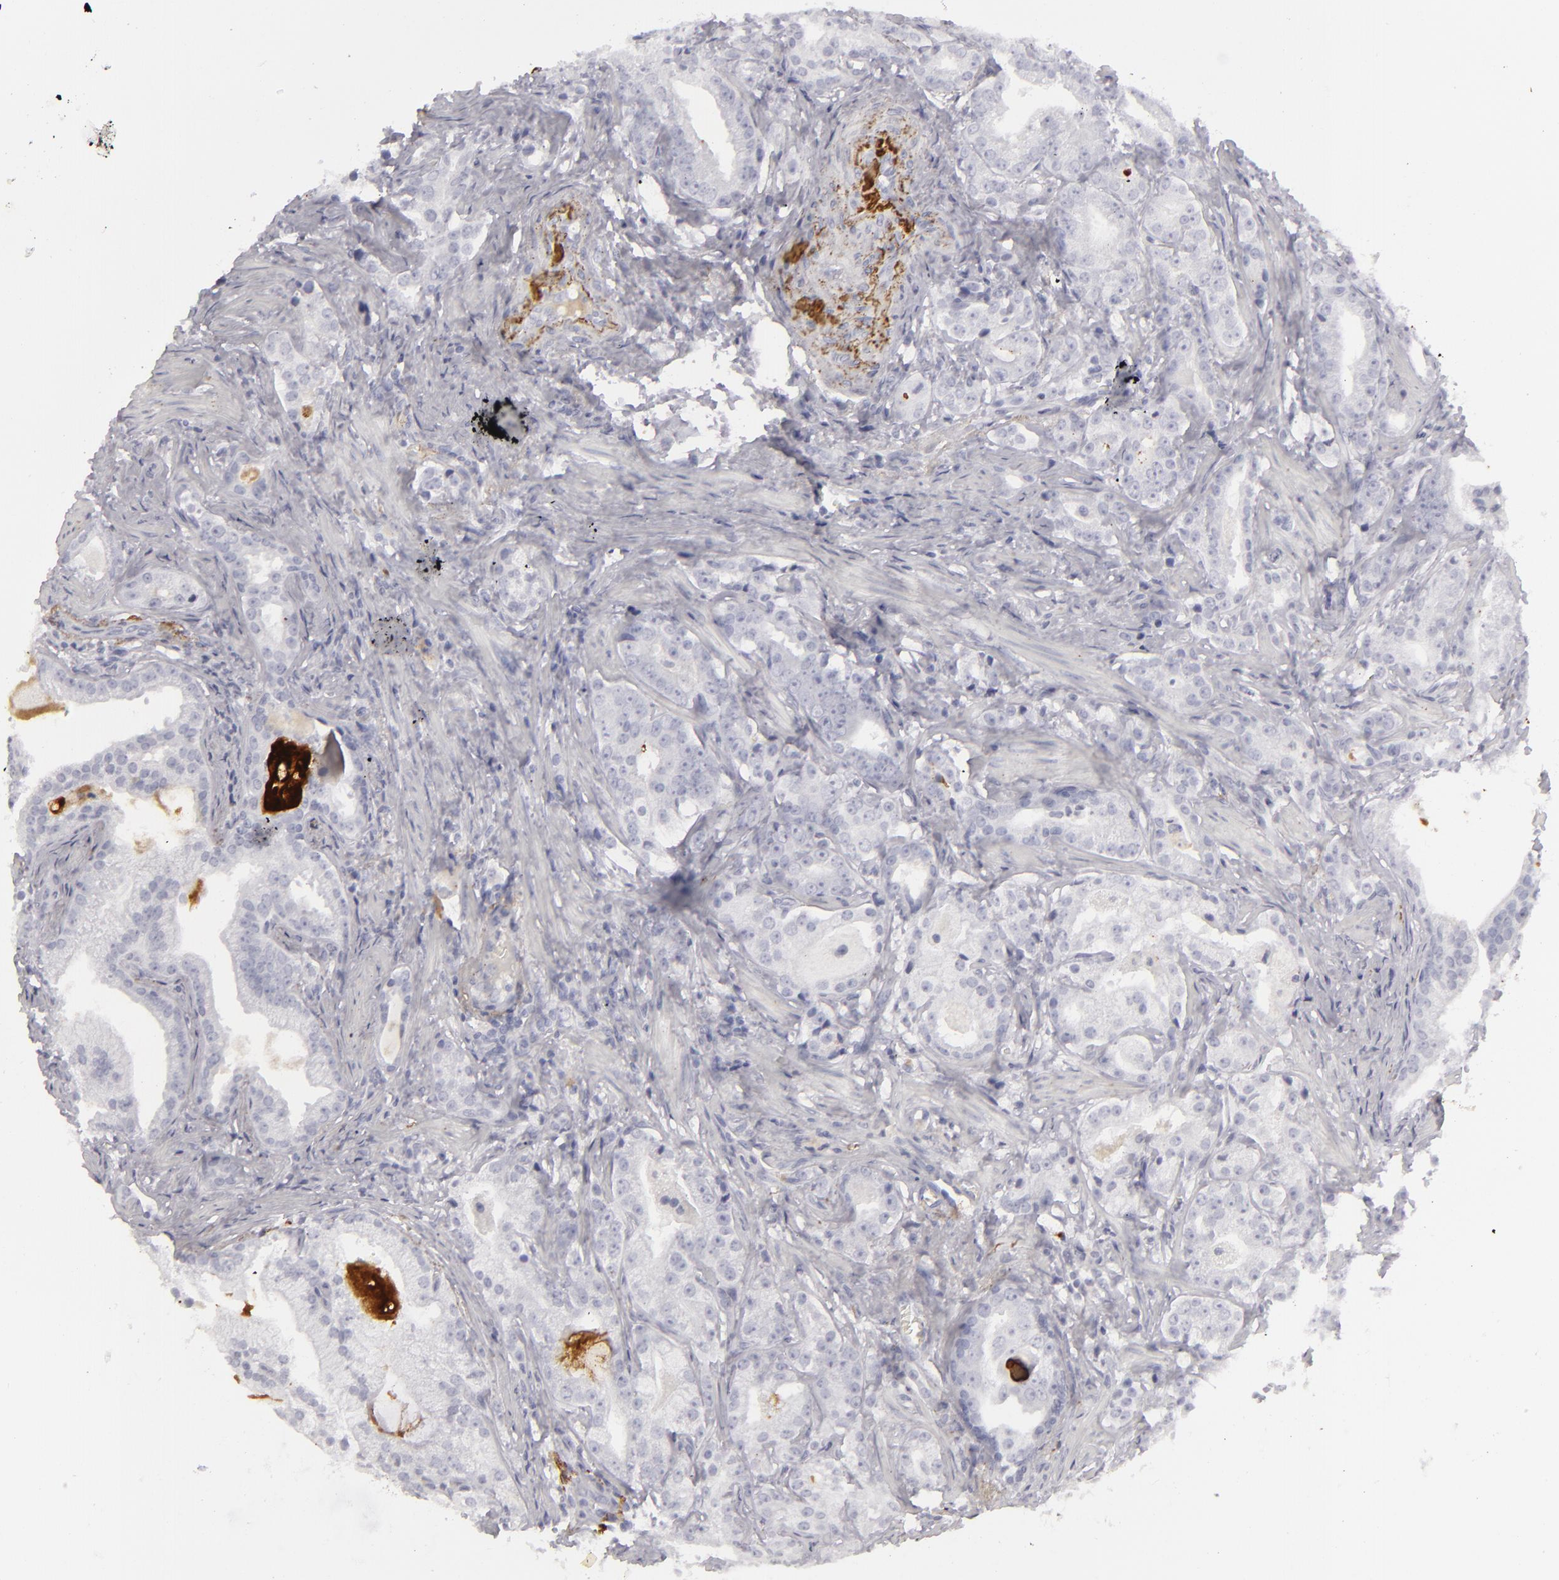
{"staining": {"intensity": "negative", "quantity": "none", "location": "none"}, "tissue": "prostate cancer", "cell_type": "Tumor cells", "image_type": "cancer", "snomed": [{"axis": "morphology", "description": "Adenocarcinoma, Low grade"}, {"axis": "topography", "description": "Prostate"}], "caption": "The immunohistochemistry (IHC) photomicrograph has no significant staining in tumor cells of adenocarcinoma (low-grade) (prostate) tissue.", "gene": "C9", "patient": {"sex": "male", "age": 59}}